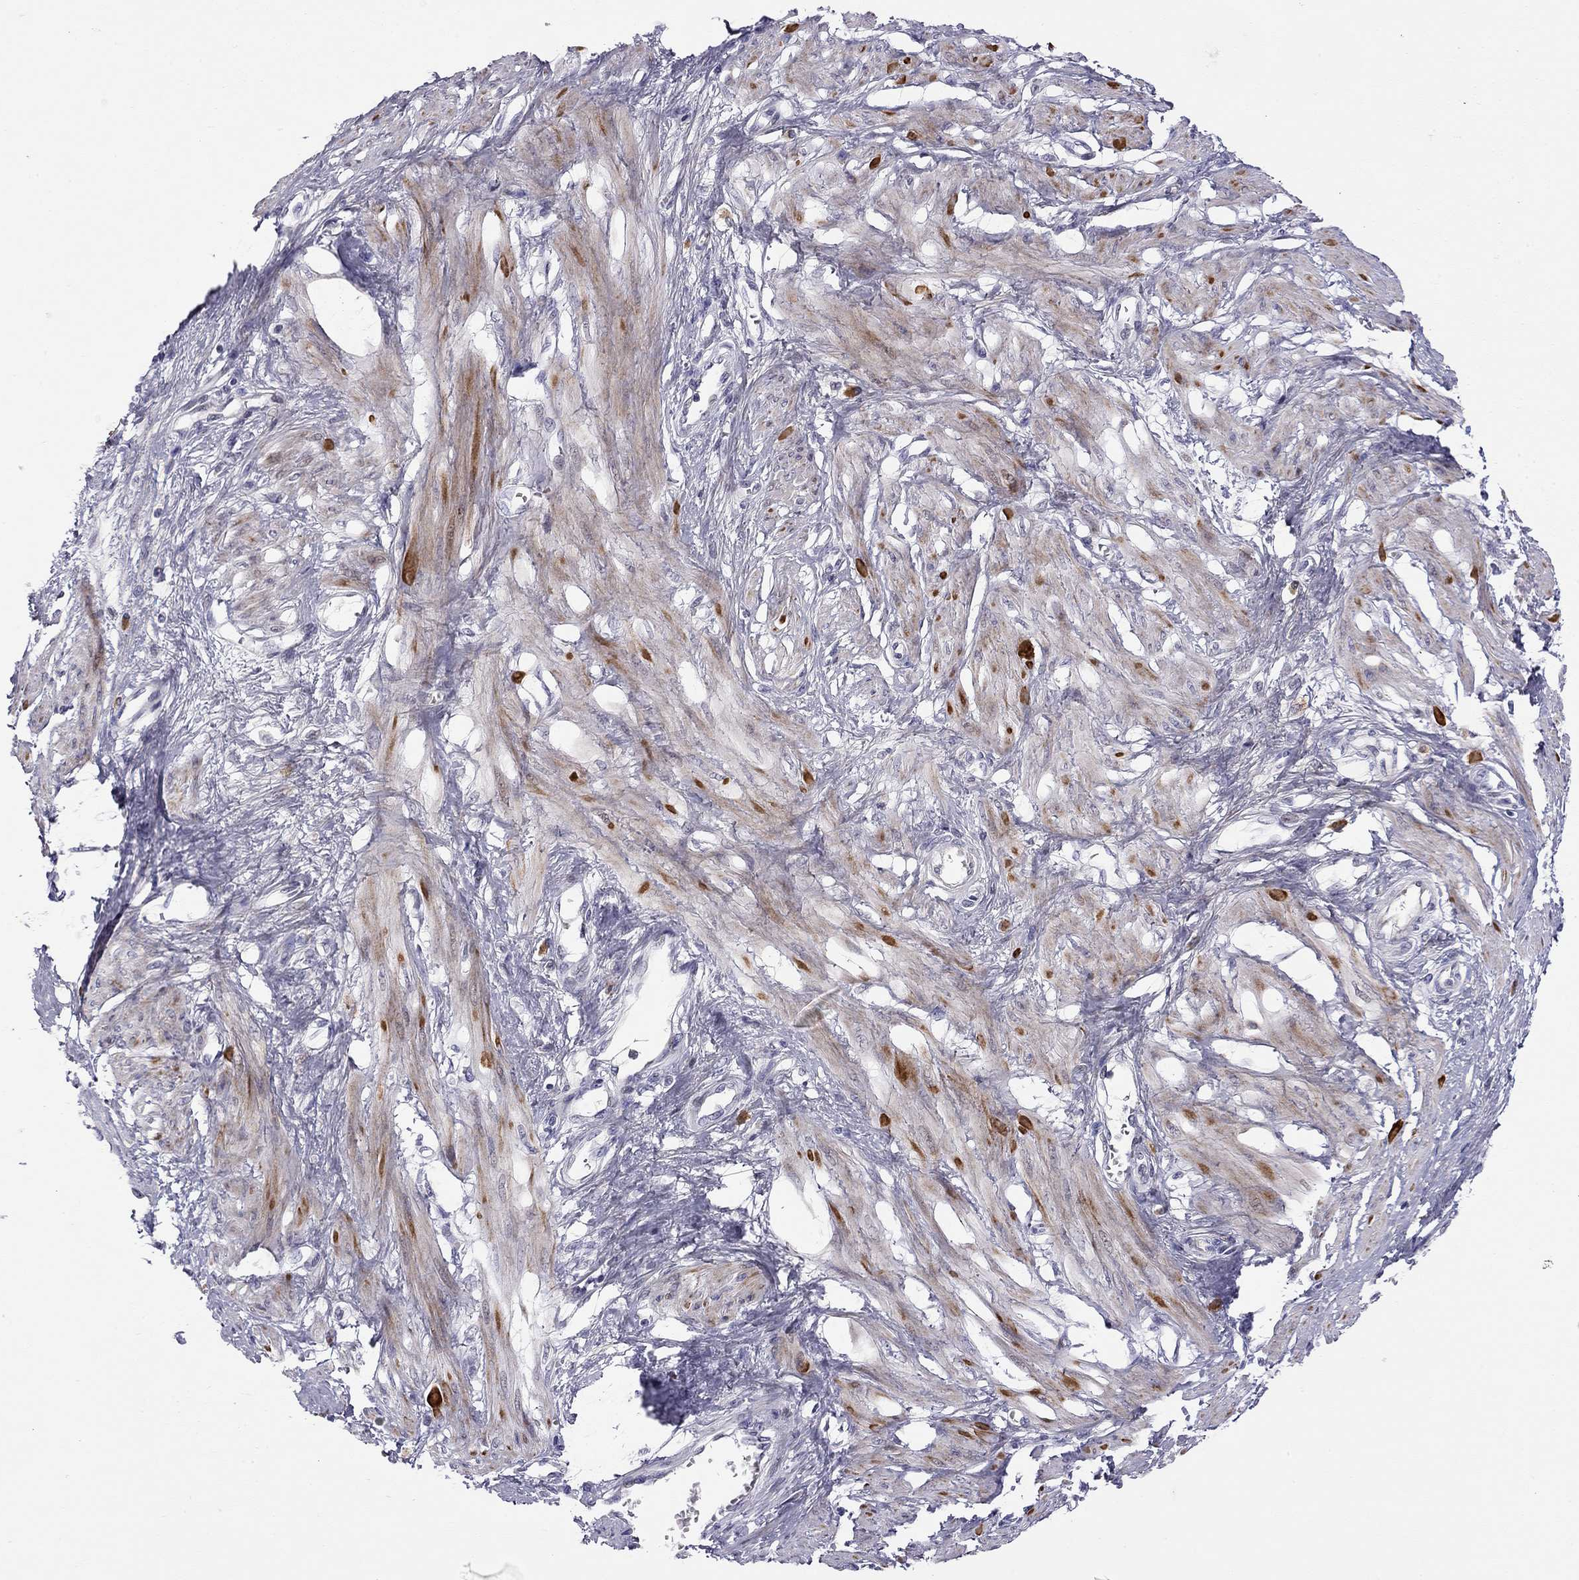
{"staining": {"intensity": "moderate", "quantity": "25%-75%", "location": "cytoplasmic/membranous"}, "tissue": "smooth muscle", "cell_type": "Smooth muscle cells", "image_type": "normal", "snomed": [{"axis": "morphology", "description": "Normal tissue, NOS"}, {"axis": "topography", "description": "Smooth muscle"}, {"axis": "topography", "description": "Uterus"}], "caption": "Immunohistochemistry (IHC) (DAB) staining of normal smooth muscle exhibits moderate cytoplasmic/membranous protein expression in approximately 25%-75% of smooth muscle cells.", "gene": "C8orf88", "patient": {"sex": "female", "age": 39}}